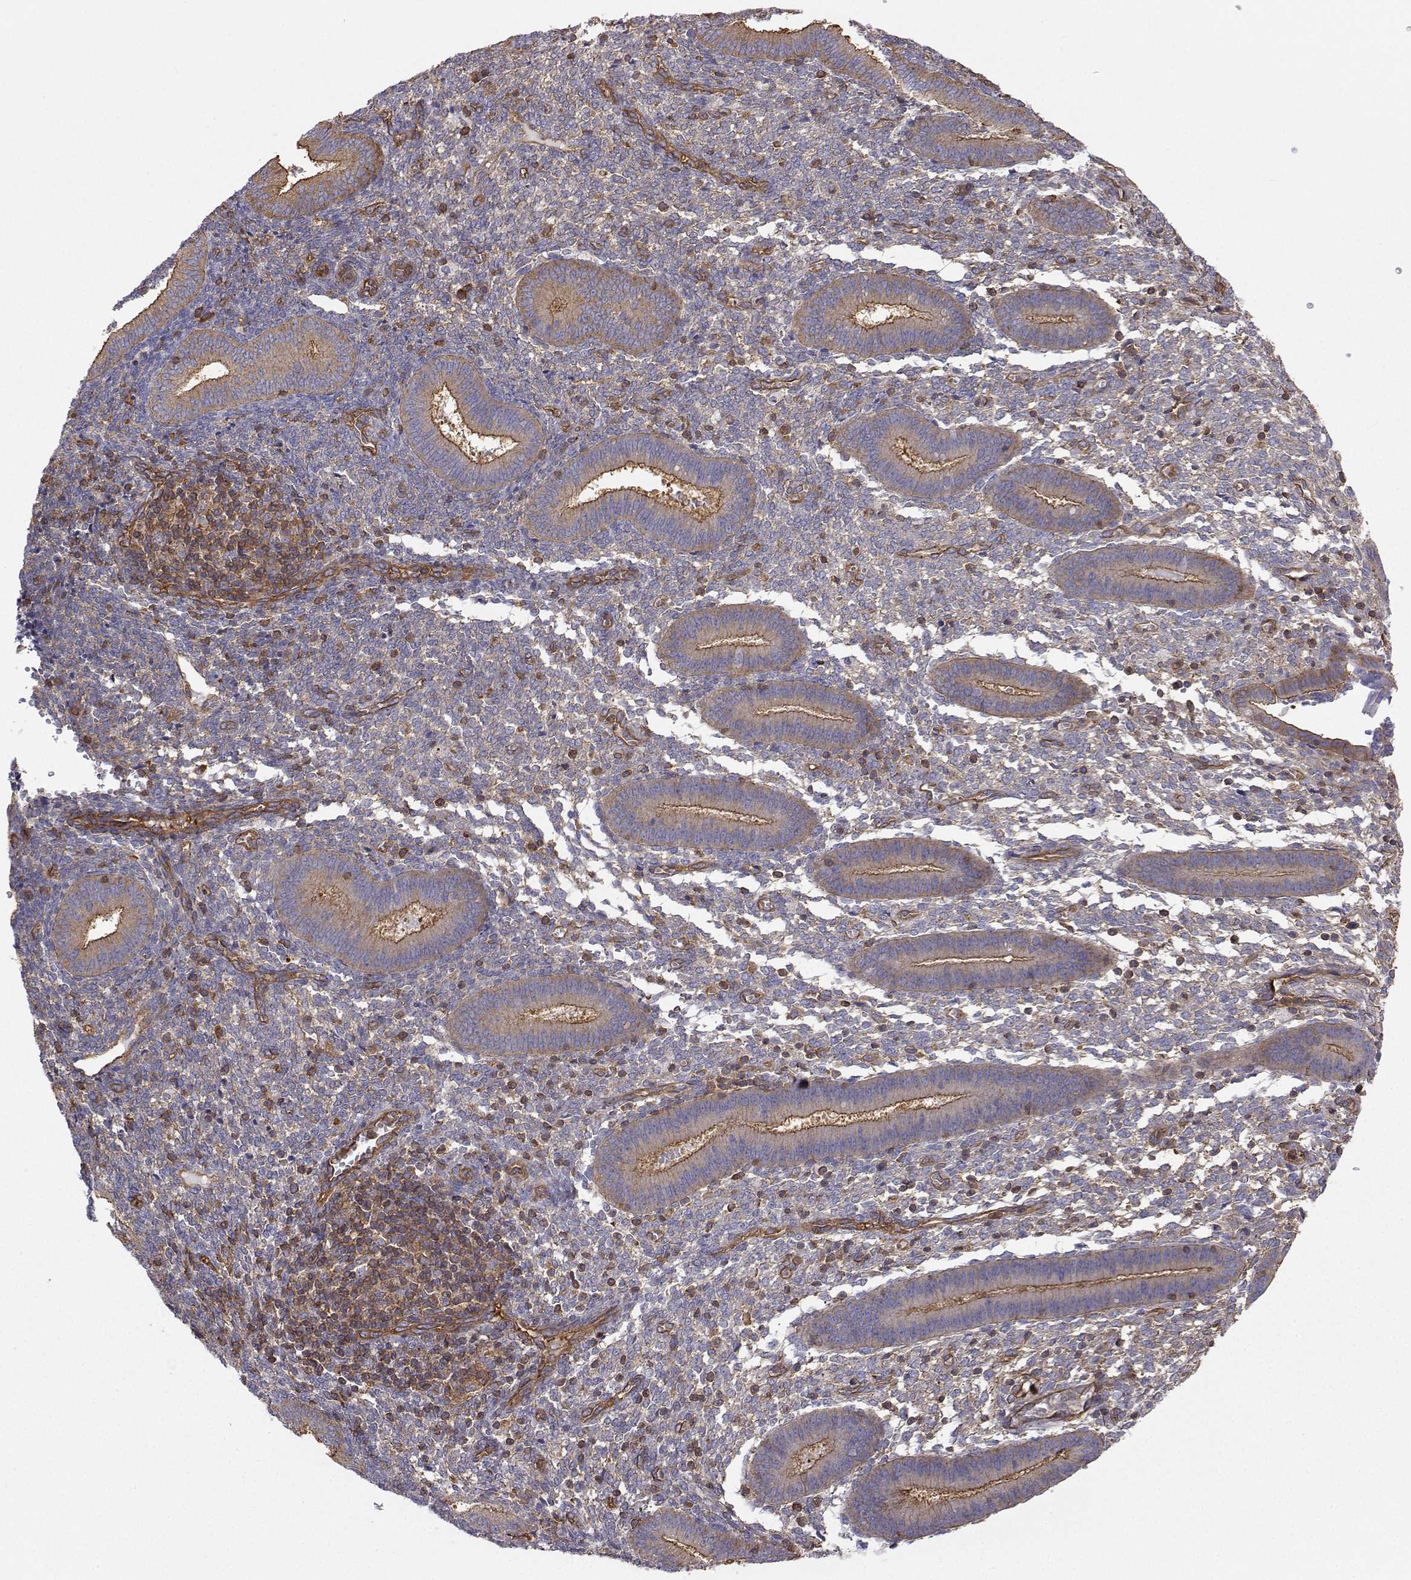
{"staining": {"intensity": "moderate", "quantity": "<25%", "location": "cytoplasmic/membranous"}, "tissue": "endometrium", "cell_type": "Cells in endometrial stroma", "image_type": "normal", "snomed": [{"axis": "morphology", "description": "Normal tissue, NOS"}, {"axis": "topography", "description": "Endometrium"}], "caption": "An immunohistochemistry micrograph of normal tissue is shown. Protein staining in brown shows moderate cytoplasmic/membranous positivity in endometrium within cells in endometrial stroma.", "gene": "MYH9", "patient": {"sex": "female", "age": 25}}